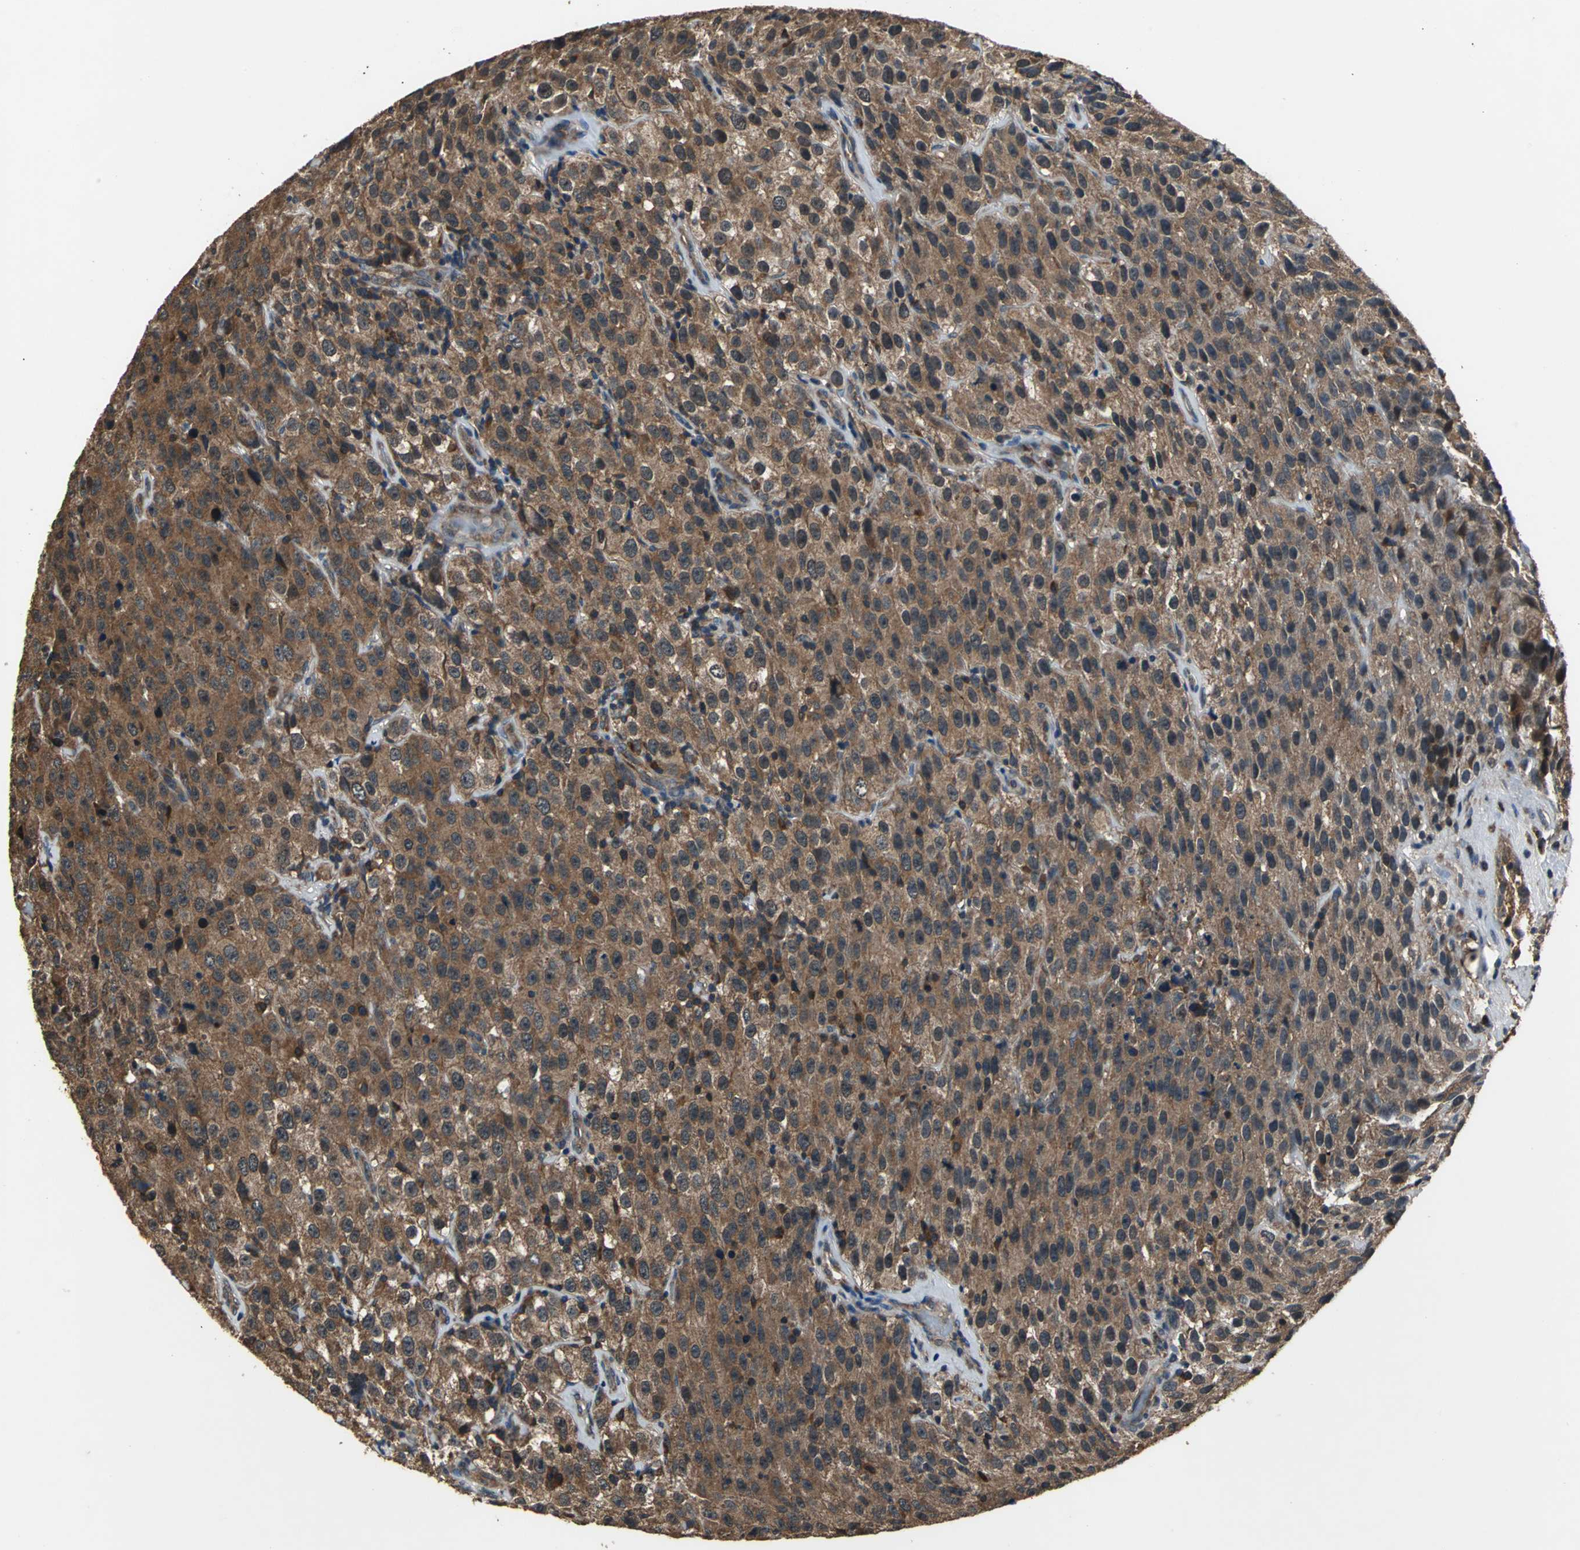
{"staining": {"intensity": "strong", "quantity": ">75%", "location": "cytoplasmic/membranous"}, "tissue": "testis cancer", "cell_type": "Tumor cells", "image_type": "cancer", "snomed": [{"axis": "morphology", "description": "Seminoma, NOS"}, {"axis": "topography", "description": "Testis"}], "caption": "IHC histopathology image of human testis cancer stained for a protein (brown), which shows high levels of strong cytoplasmic/membranous expression in approximately >75% of tumor cells.", "gene": "ZNF608", "patient": {"sex": "male", "age": 52}}